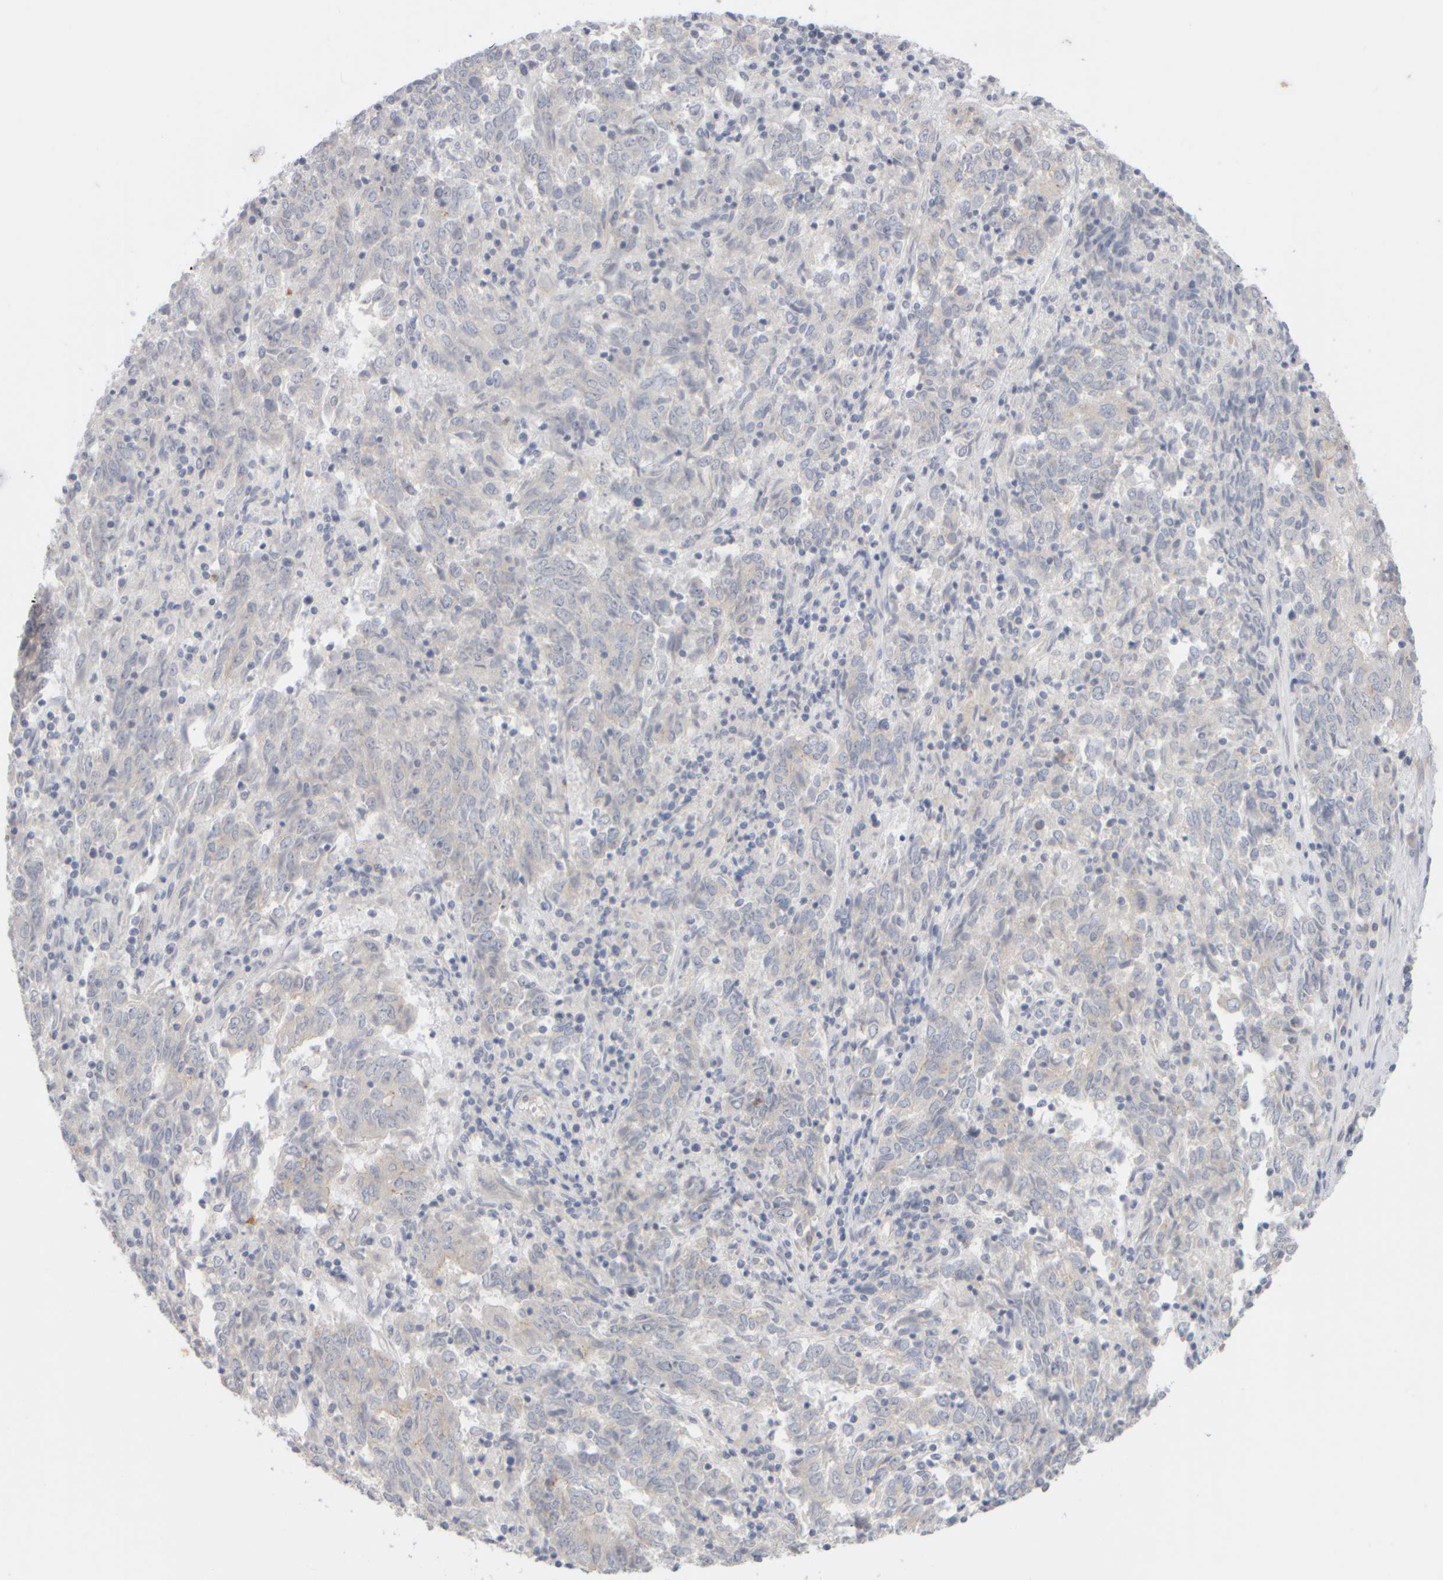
{"staining": {"intensity": "negative", "quantity": "none", "location": "none"}, "tissue": "endometrial cancer", "cell_type": "Tumor cells", "image_type": "cancer", "snomed": [{"axis": "morphology", "description": "Adenocarcinoma, NOS"}, {"axis": "topography", "description": "Endometrium"}], "caption": "There is no significant expression in tumor cells of endometrial cancer (adenocarcinoma). Brightfield microscopy of IHC stained with DAB (brown) and hematoxylin (blue), captured at high magnification.", "gene": "GOPC", "patient": {"sex": "female", "age": 80}}